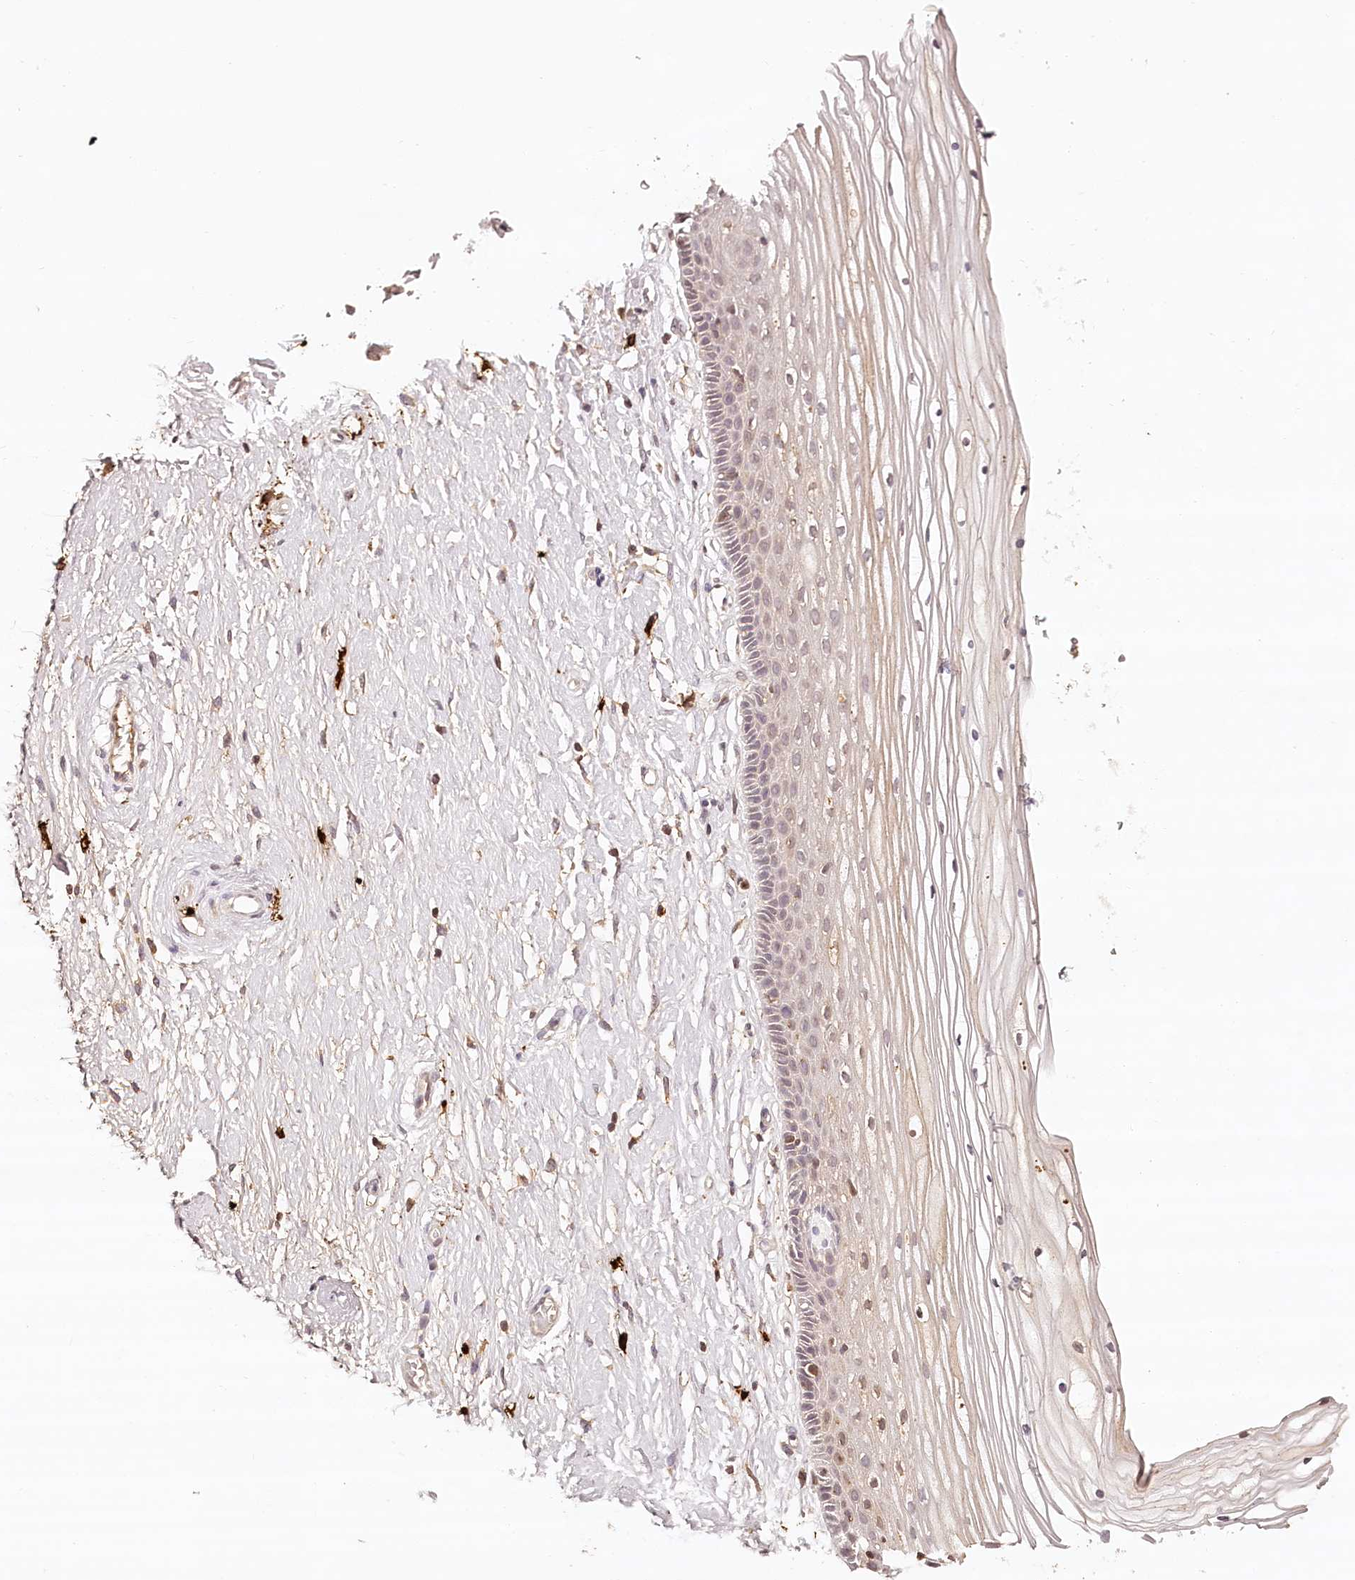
{"staining": {"intensity": "weak", "quantity": "25%-75%", "location": "nuclear"}, "tissue": "vagina", "cell_type": "Squamous epithelial cells", "image_type": "normal", "snomed": [{"axis": "morphology", "description": "Normal tissue, NOS"}, {"axis": "topography", "description": "Vagina"}, {"axis": "topography", "description": "Cervix"}], "caption": "The photomicrograph reveals staining of normal vagina, revealing weak nuclear protein expression (brown color) within squamous epithelial cells.", "gene": "SYNGR1", "patient": {"sex": "female", "age": 40}}